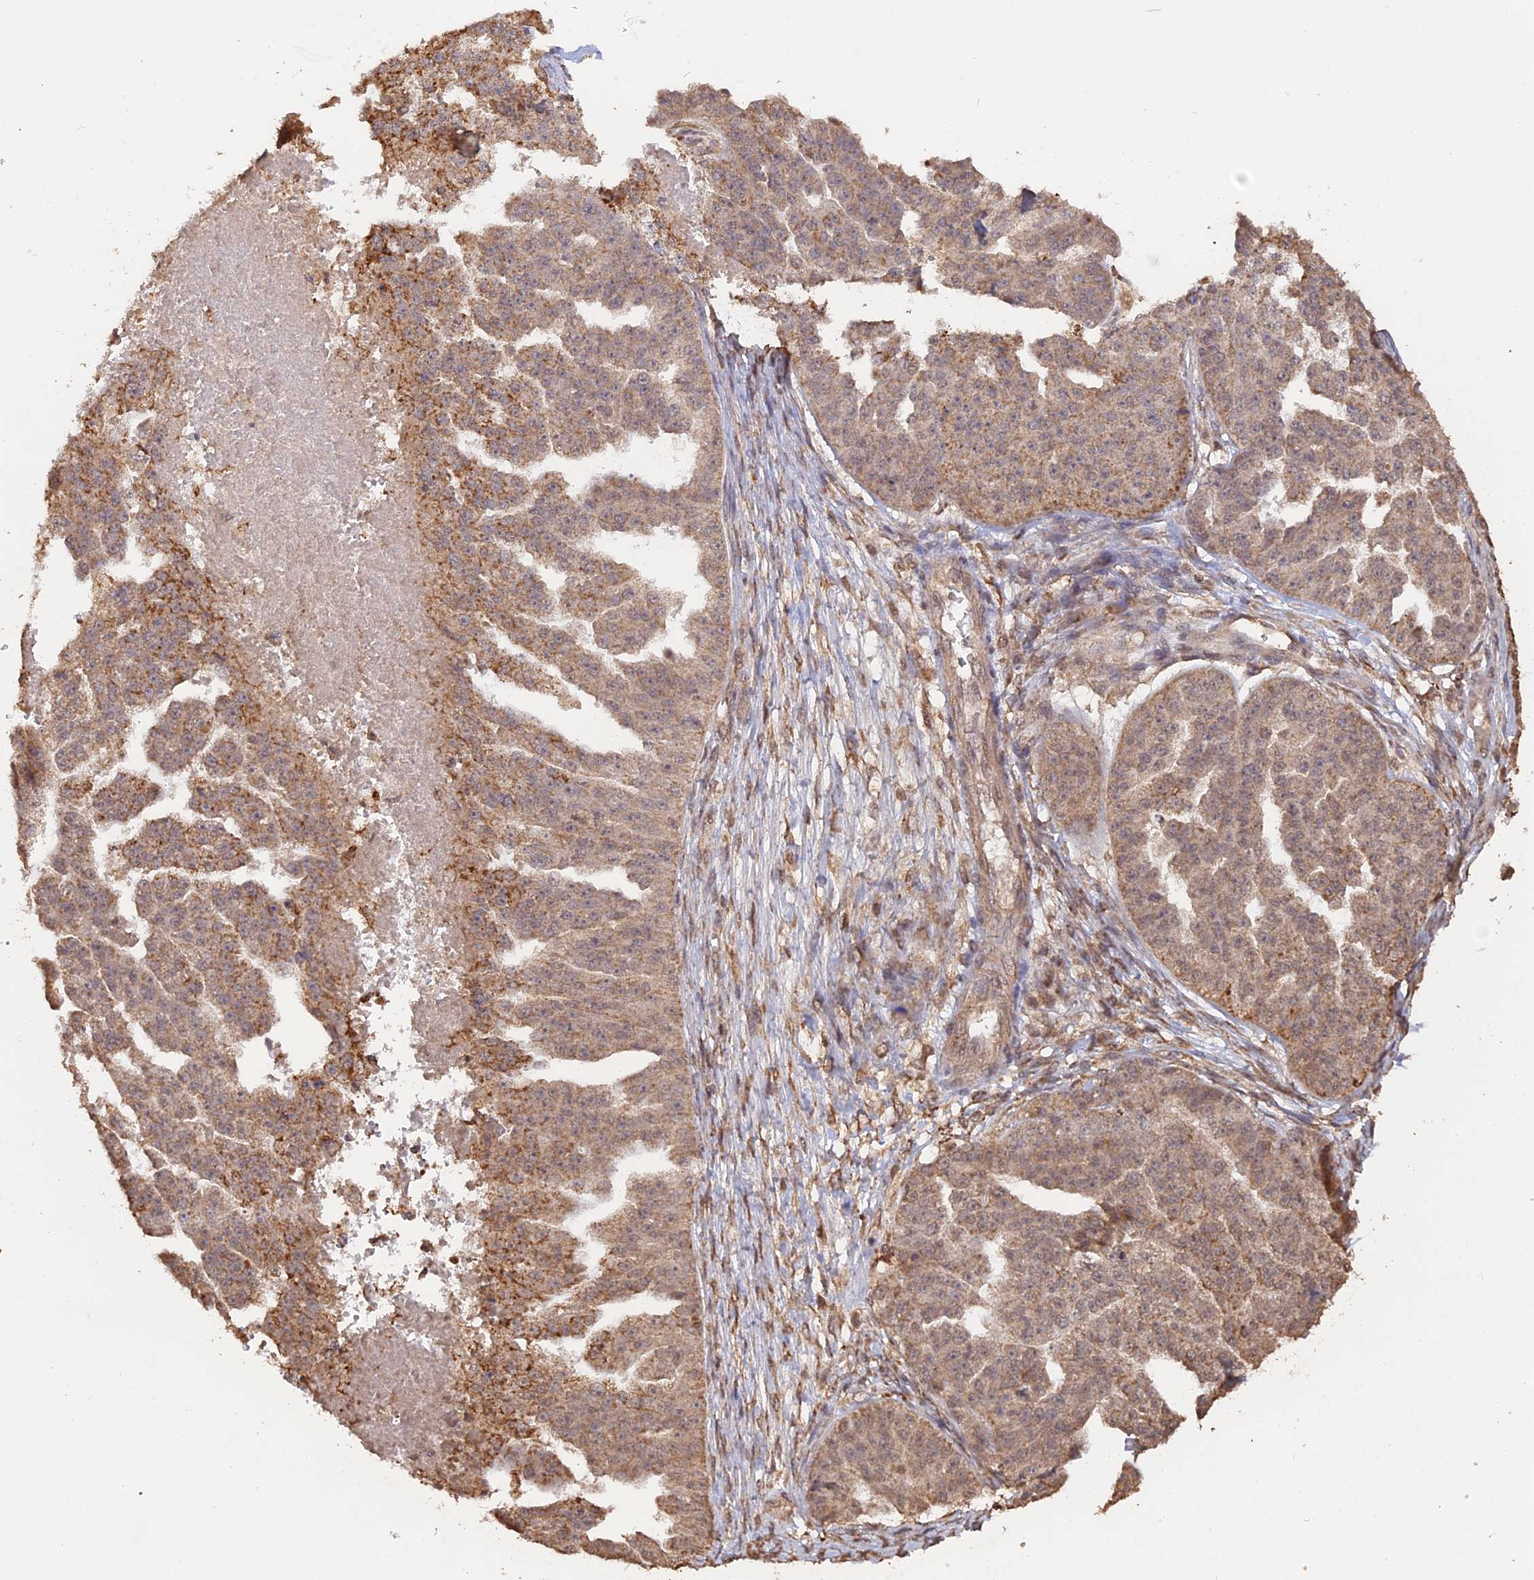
{"staining": {"intensity": "moderate", "quantity": ">75%", "location": "cytoplasmic/membranous,nuclear"}, "tissue": "ovarian cancer", "cell_type": "Tumor cells", "image_type": "cancer", "snomed": [{"axis": "morphology", "description": "Cystadenocarcinoma, serous, NOS"}, {"axis": "topography", "description": "Ovary"}], "caption": "Moderate cytoplasmic/membranous and nuclear protein staining is appreciated in about >75% of tumor cells in ovarian cancer. (DAB (3,3'-diaminobenzidine) IHC, brown staining for protein, blue staining for nuclei).", "gene": "FAM210B", "patient": {"sex": "female", "age": 58}}